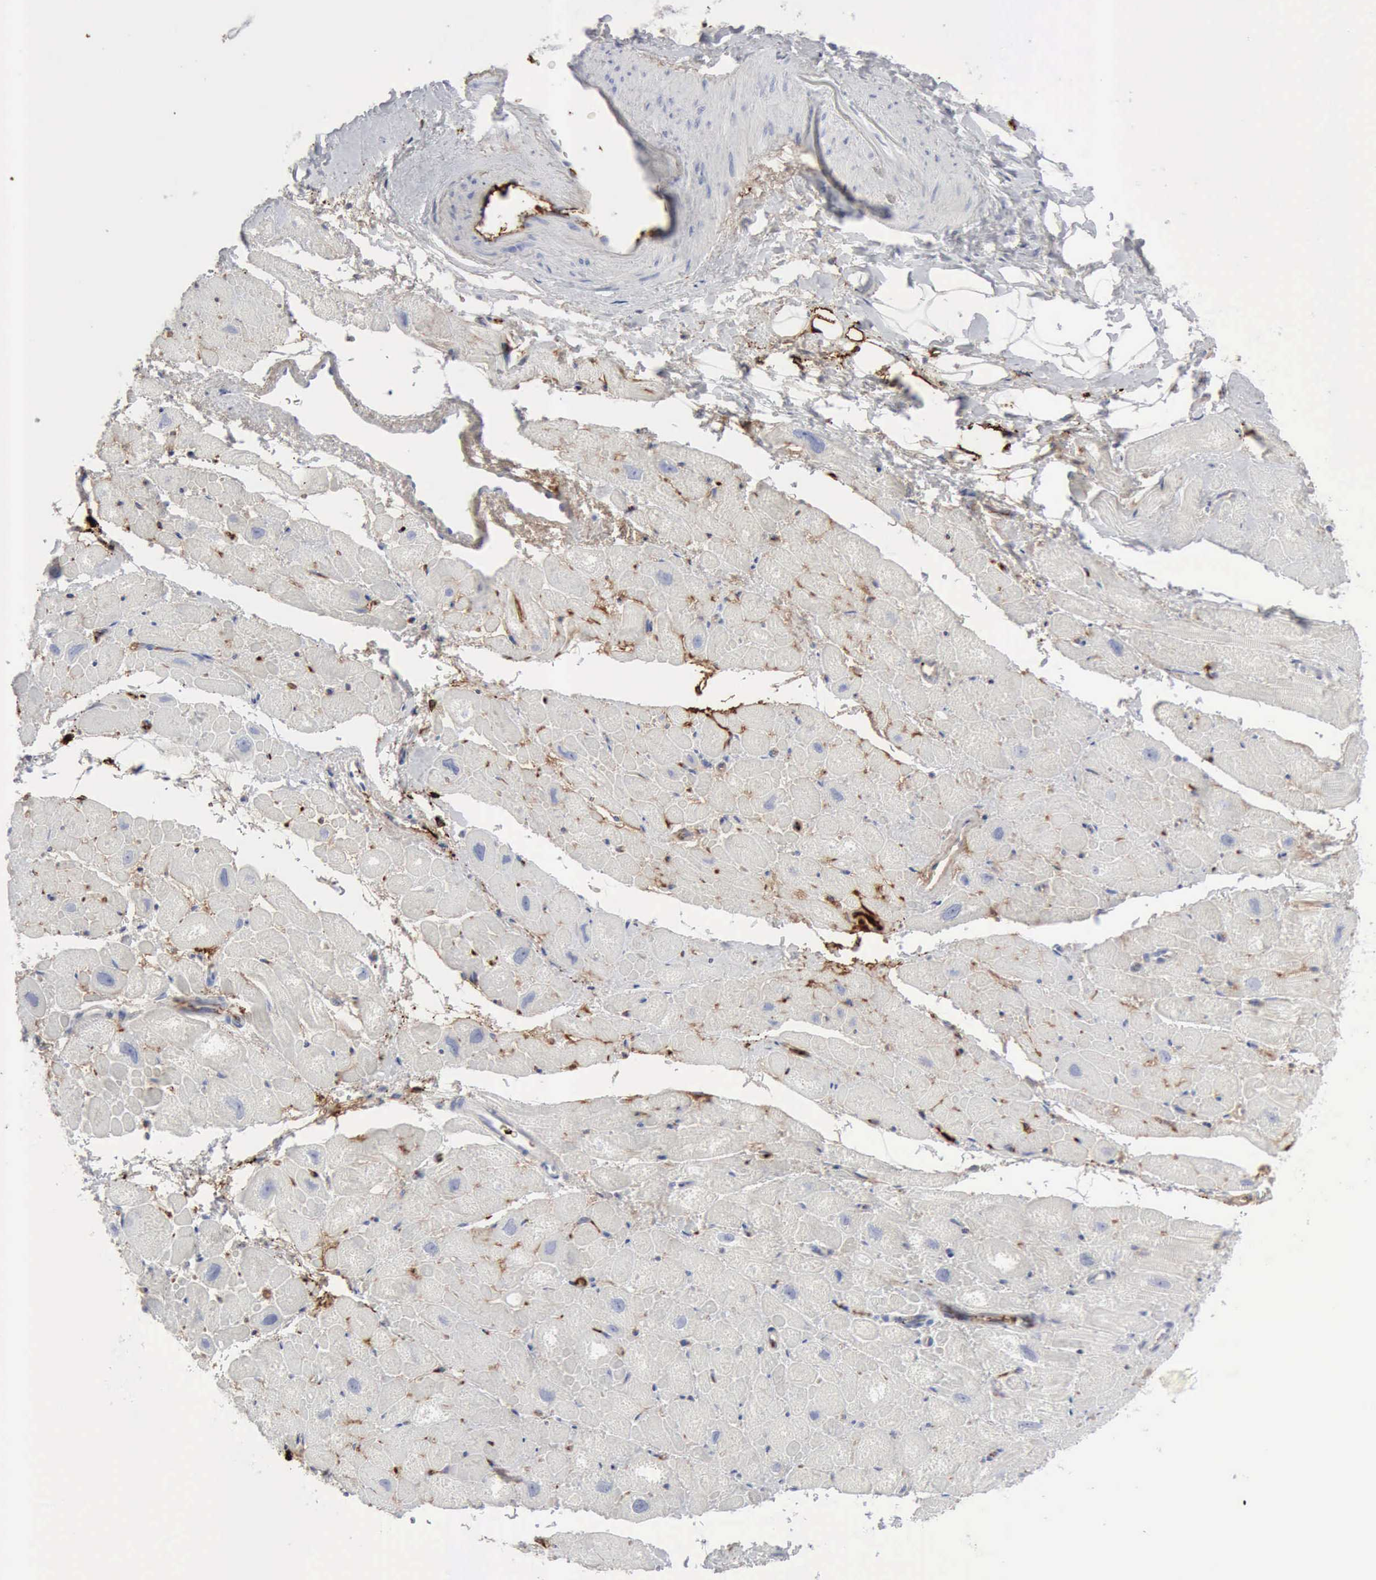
{"staining": {"intensity": "strong", "quantity": "25%-75%", "location": "cytoplasmic/membranous"}, "tissue": "heart muscle", "cell_type": "Cardiomyocytes", "image_type": "normal", "snomed": [{"axis": "morphology", "description": "Normal tissue, NOS"}, {"axis": "topography", "description": "Heart"}], "caption": "This micrograph displays immunohistochemistry staining of unremarkable human heart muscle, with high strong cytoplasmic/membranous expression in about 25%-75% of cardiomyocytes.", "gene": "C4BPA", "patient": {"sex": "male", "age": 49}}